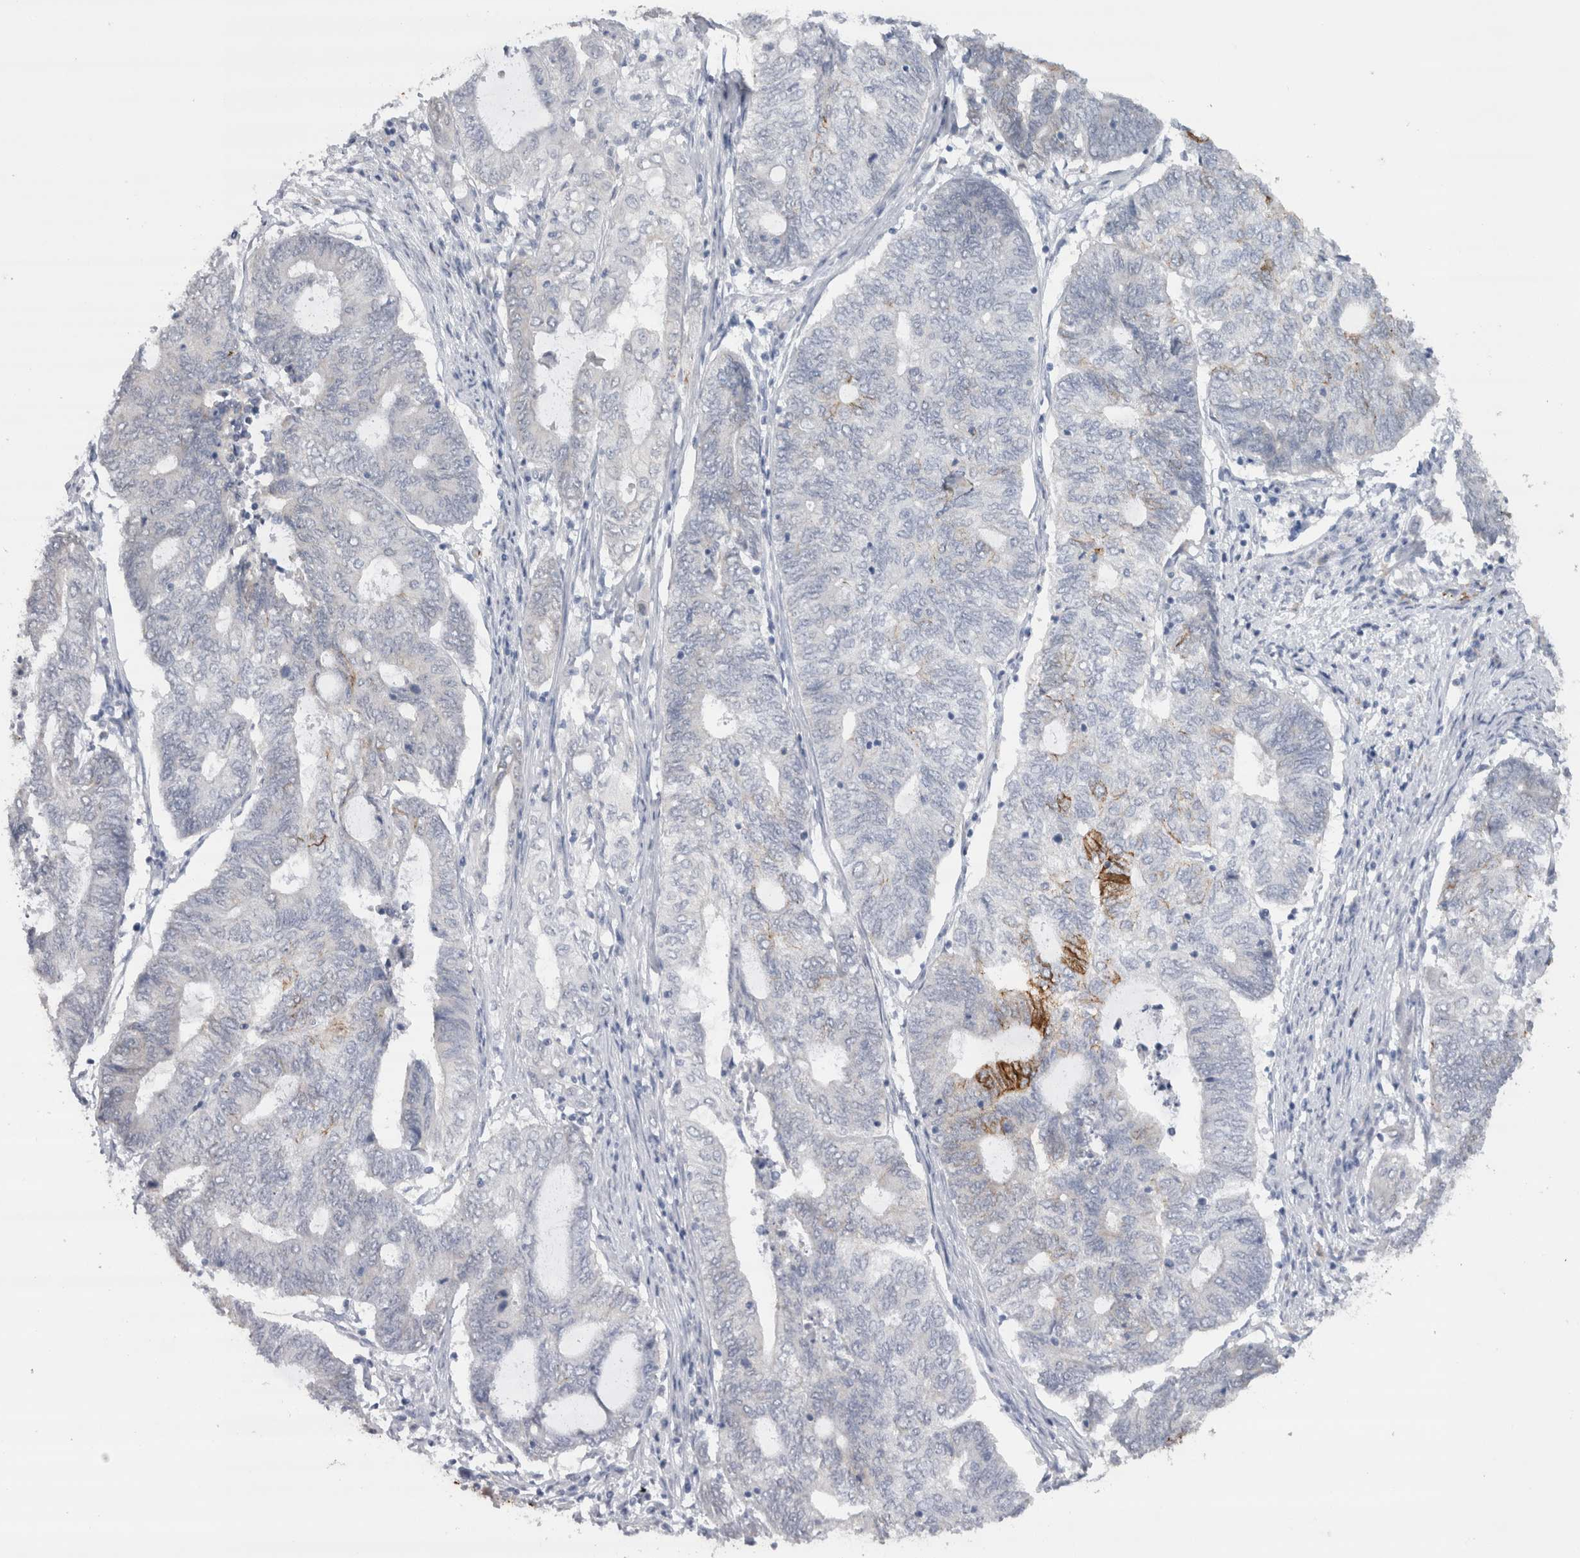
{"staining": {"intensity": "strong", "quantity": "<25%", "location": "cytoplasmic/membranous"}, "tissue": "endometrial cancer", "cell_type": "Tumor cells", "image_type": "cancer", "snomed": [{"axis": "morphology", "description": "Adenocarcinoma, NOS"}, {"axis": "topography", "description": "Uterus"}, {"axis": "topography", "description": "Endometrium"}], "caption": "DAB (3,3'-diaminobenzidine) immunohistochemical staining of human endometrial cancer (adenocarcinoma) demonstrates strong cytoplasmic/membranous protein positivity in approximately <25% of tumor cells. The protein is stained brown, and the nuclei are stained in blue (DAB IHC with brightfield microscopy, high magnification).", "gene": "CDH17", "patient": {"sex": "female", "age": 70}}